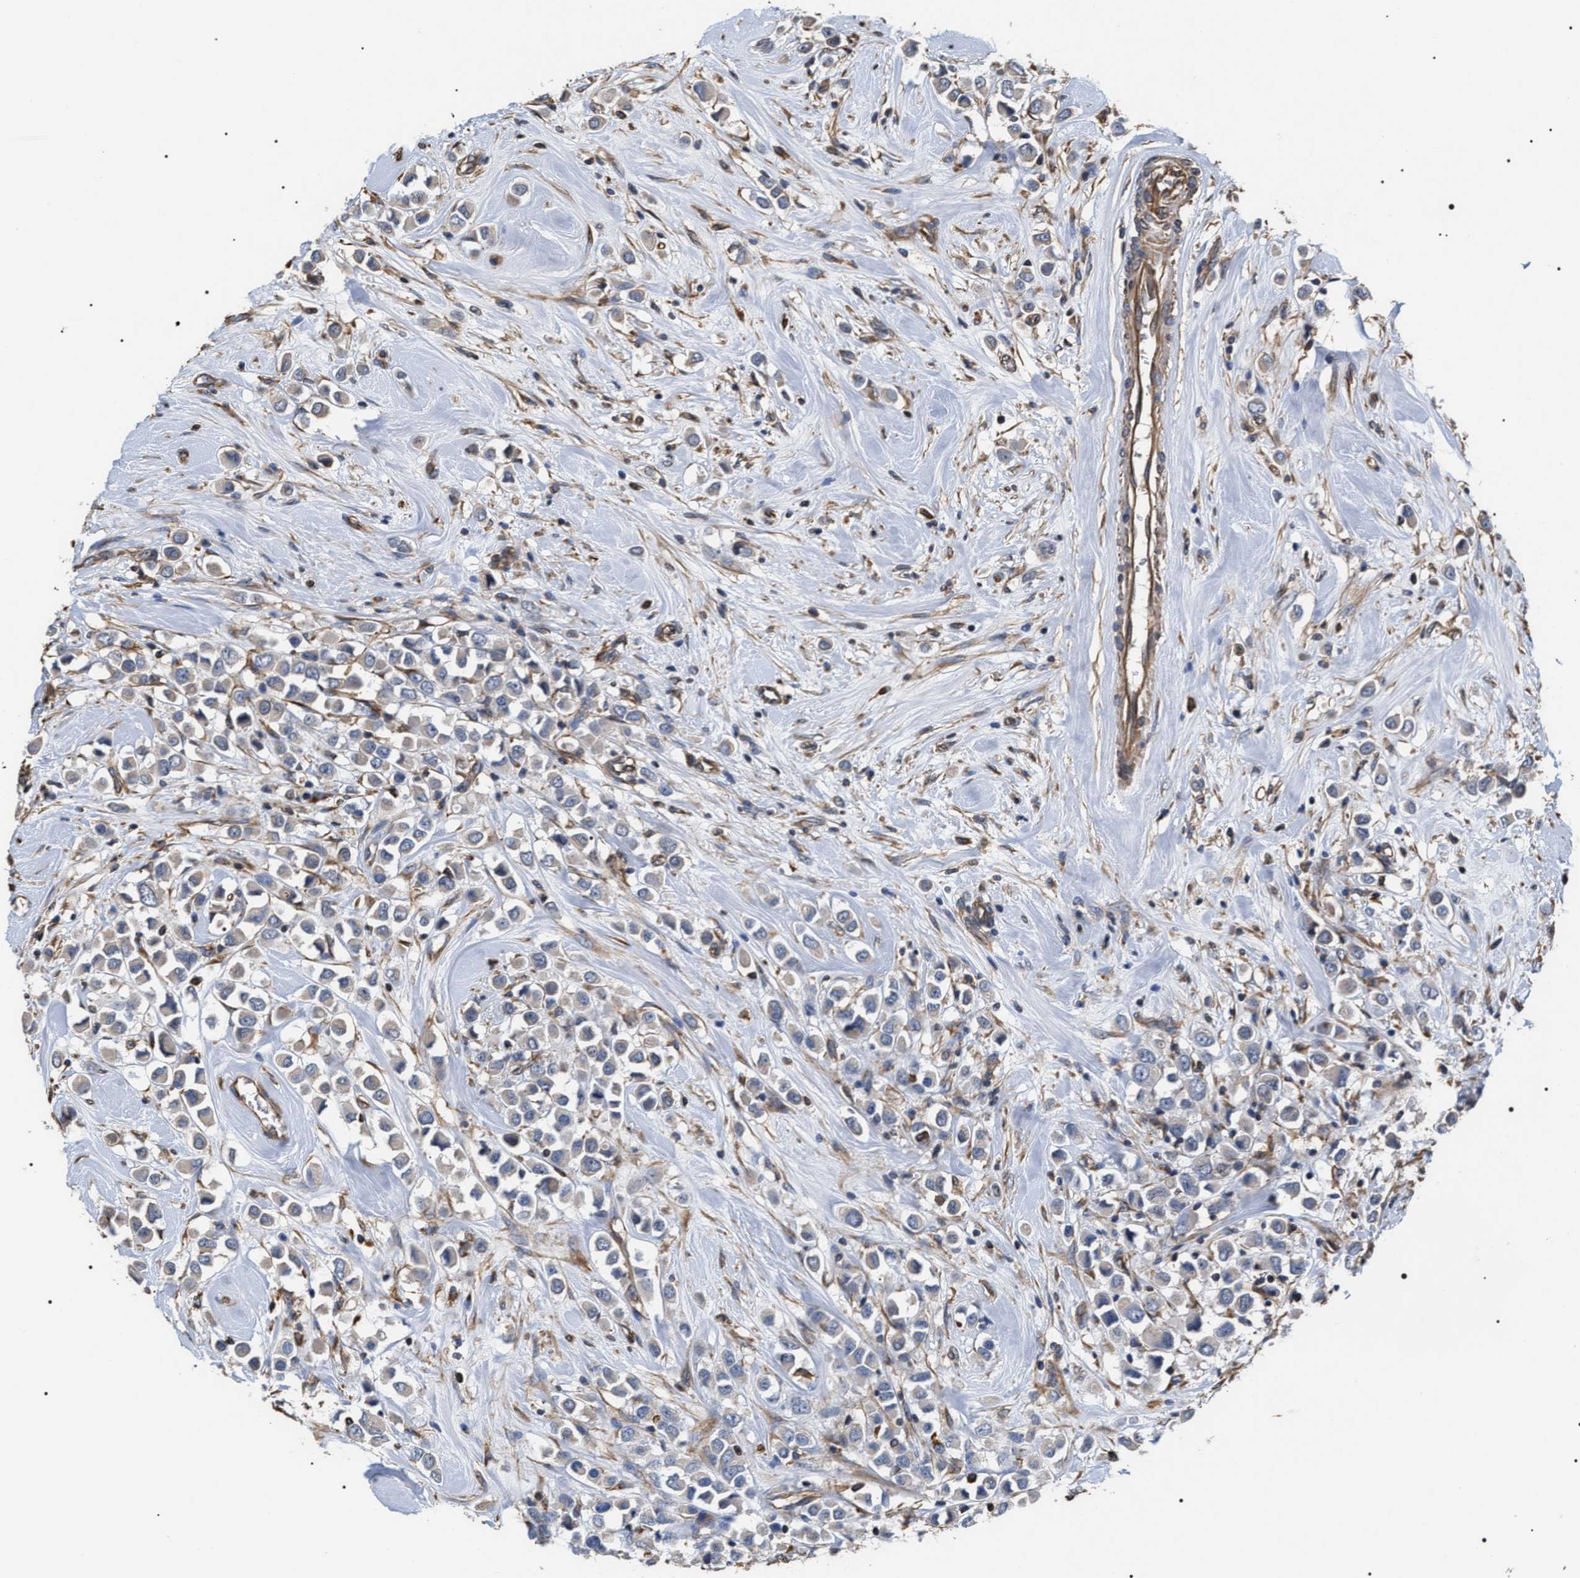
{"staining": {"intensity": "negative", "quantity": "none", "location": "none"}, "tissue": "breast cancer", "cell_type": "Tumor cells", "image_type": "cancer", "snomed": [{"axis": "morphology", "description": "Duct carcinoma"}, {"axis": "topography", "description": "Breast"}], "caption": "The histopathology image displays no significant expression in tumor cells of infiltrating ductal carcinoma (breast).", "gene": "TSPAN33", "patient": {"sex": "female", "age": 61}}